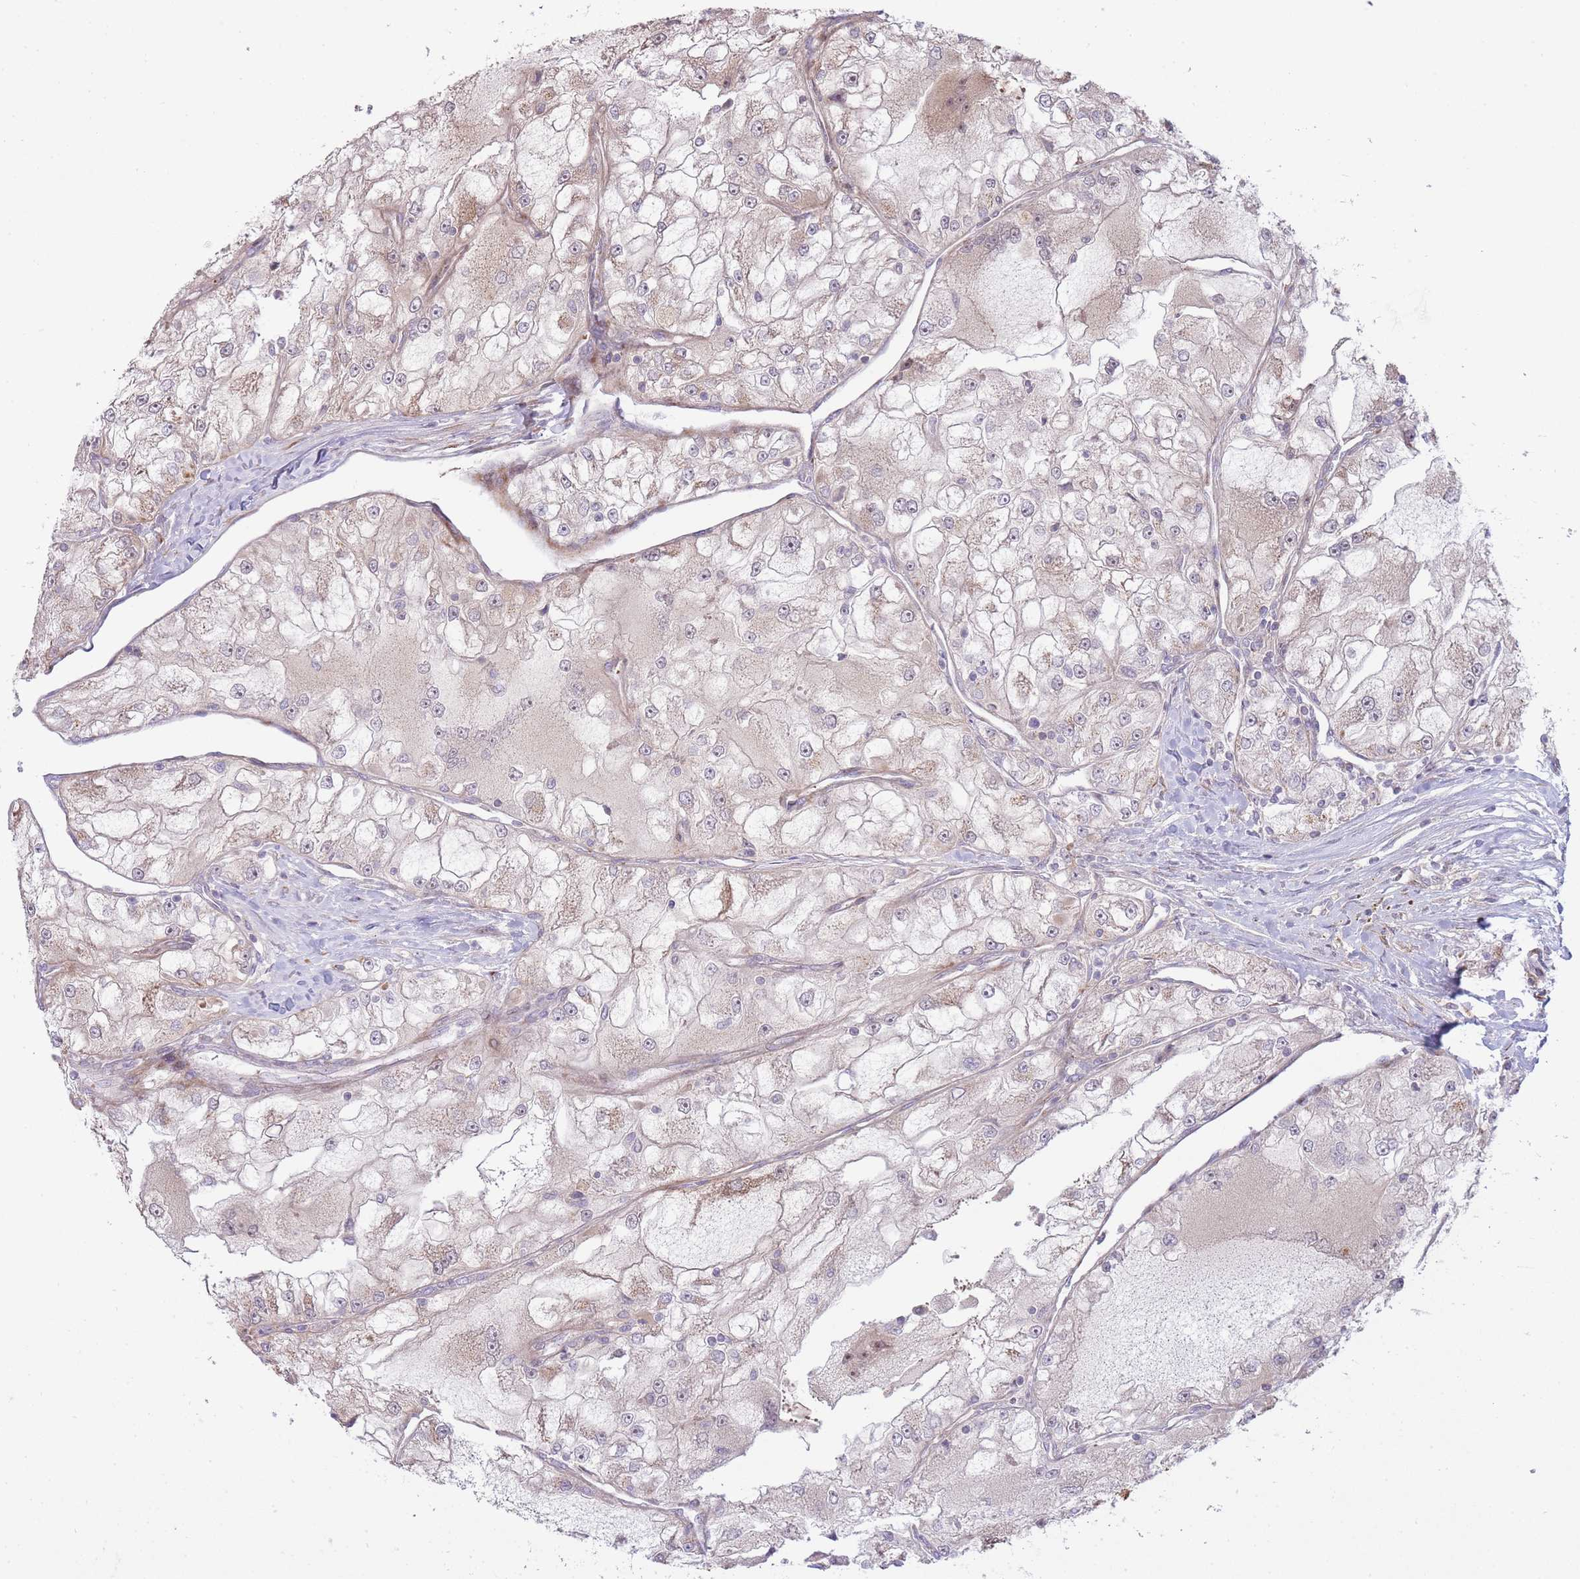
{"staining": {"intensity": "weak", "quantity": "25%-75%", "location": "cytoplasmic/membranous"}, "tissue": "renal cancer", "cell_type": "Tumor cells", "image_type": "cancer", "snomed": [{"axis": "morphology", "description": "Adenocarcinoma, NOS"}, {"axis": "topography", "description": "Kidney"}], "caption": "A brown stain labels weak cytoplasmic/membranous expression of a protein in adenocarcinoma (renal) tumor cells.", "gene": "PPP3R2", "patient": {"sex": "female", "age": 72}}